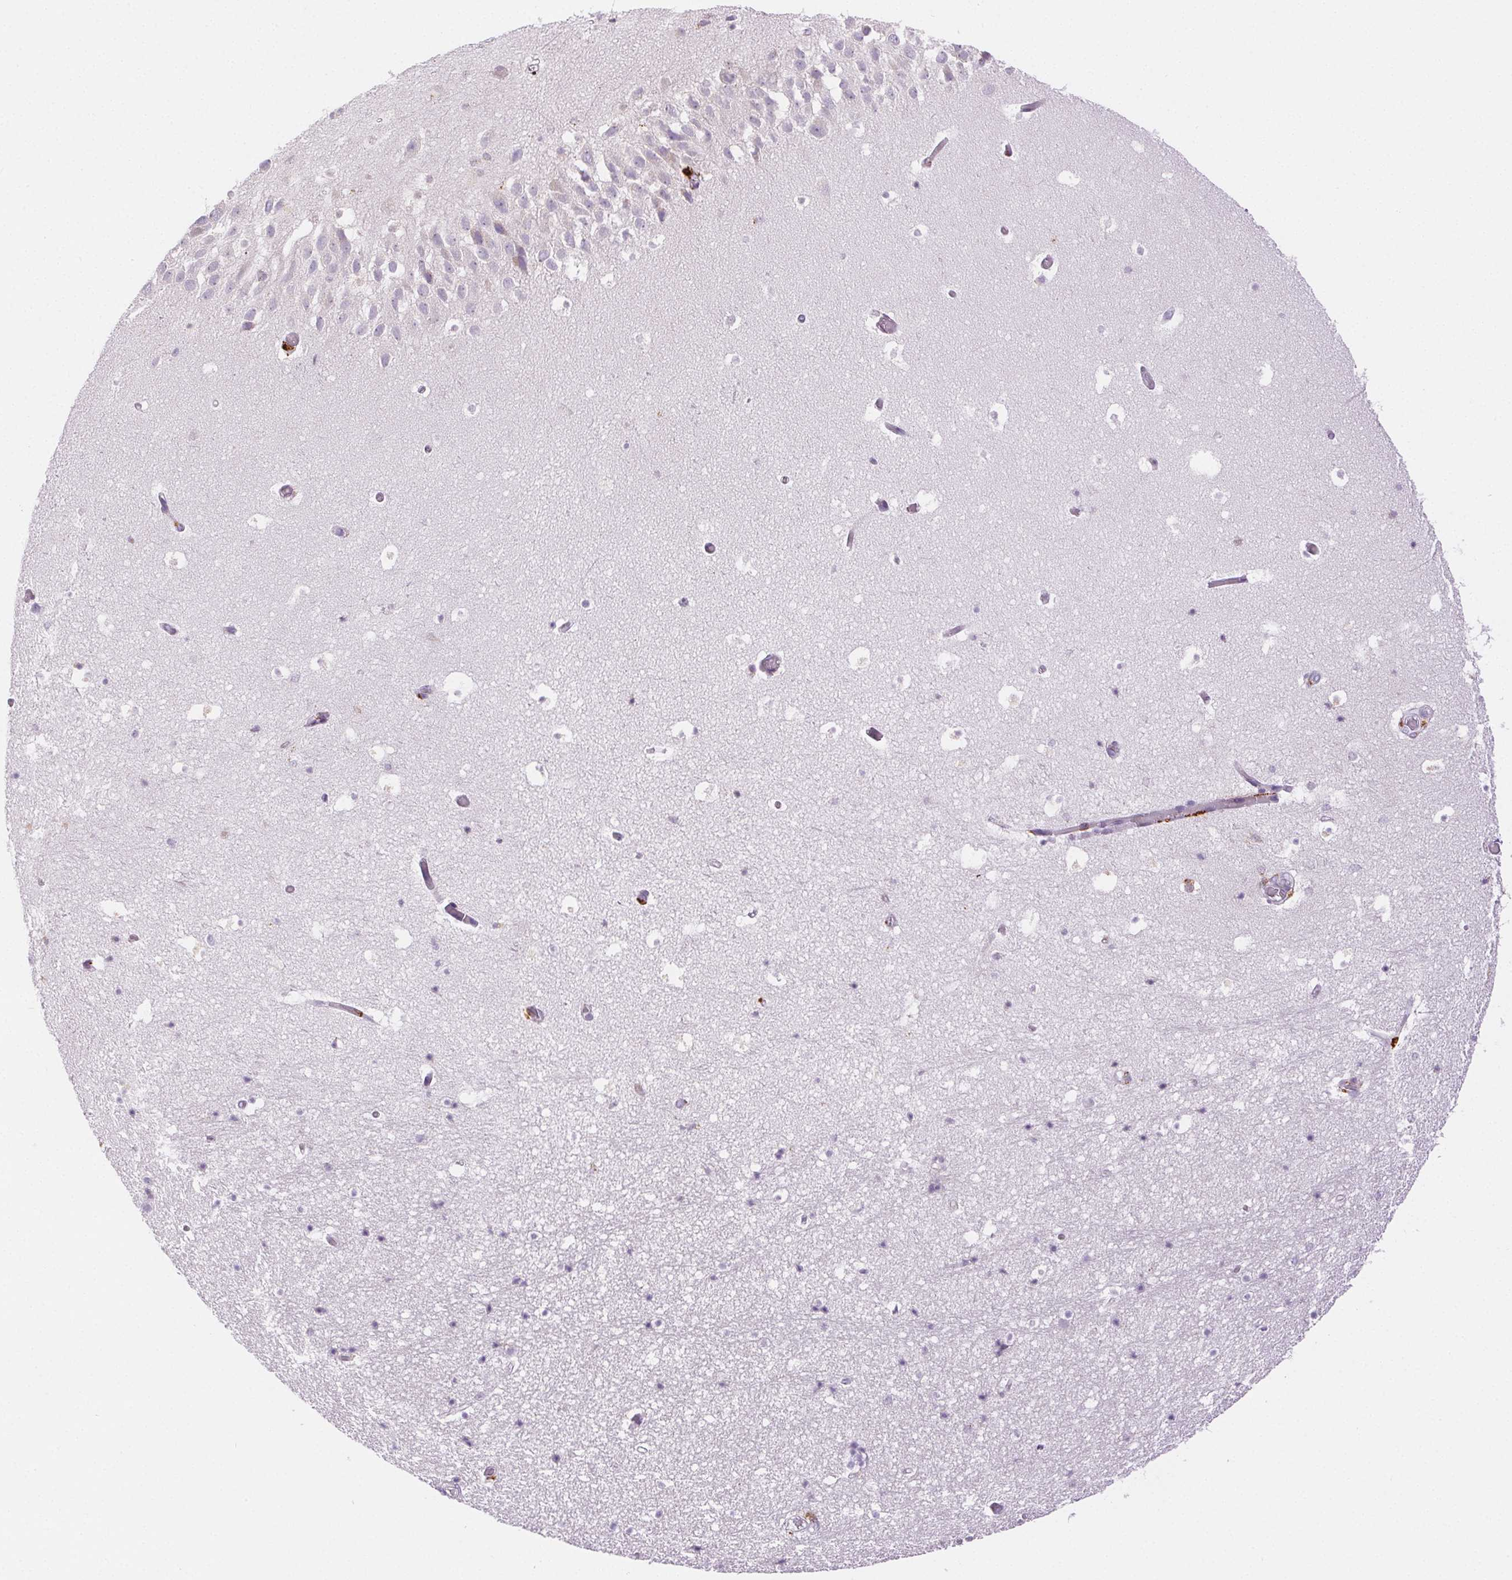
{"staining": {"intensity": "negative", "quantity": "none", "location": "none"}, "tissue": "hippocampus", "cell_type": "Glial cells", "image_type": "normal", "snomed": [{"axis": "morphology", "description": "Normal tissue, NOS"}, {"axis": "topography", "description": "Hippocampus"}], "caption": "Immunohistochemistry photomicrograph of normal hippocampus: hippocampus stained with DAB demonstrates no significant protein staining in glial cells.", "gene": "SCPEP1", "patient": {"sex": "male", "age": 26}}